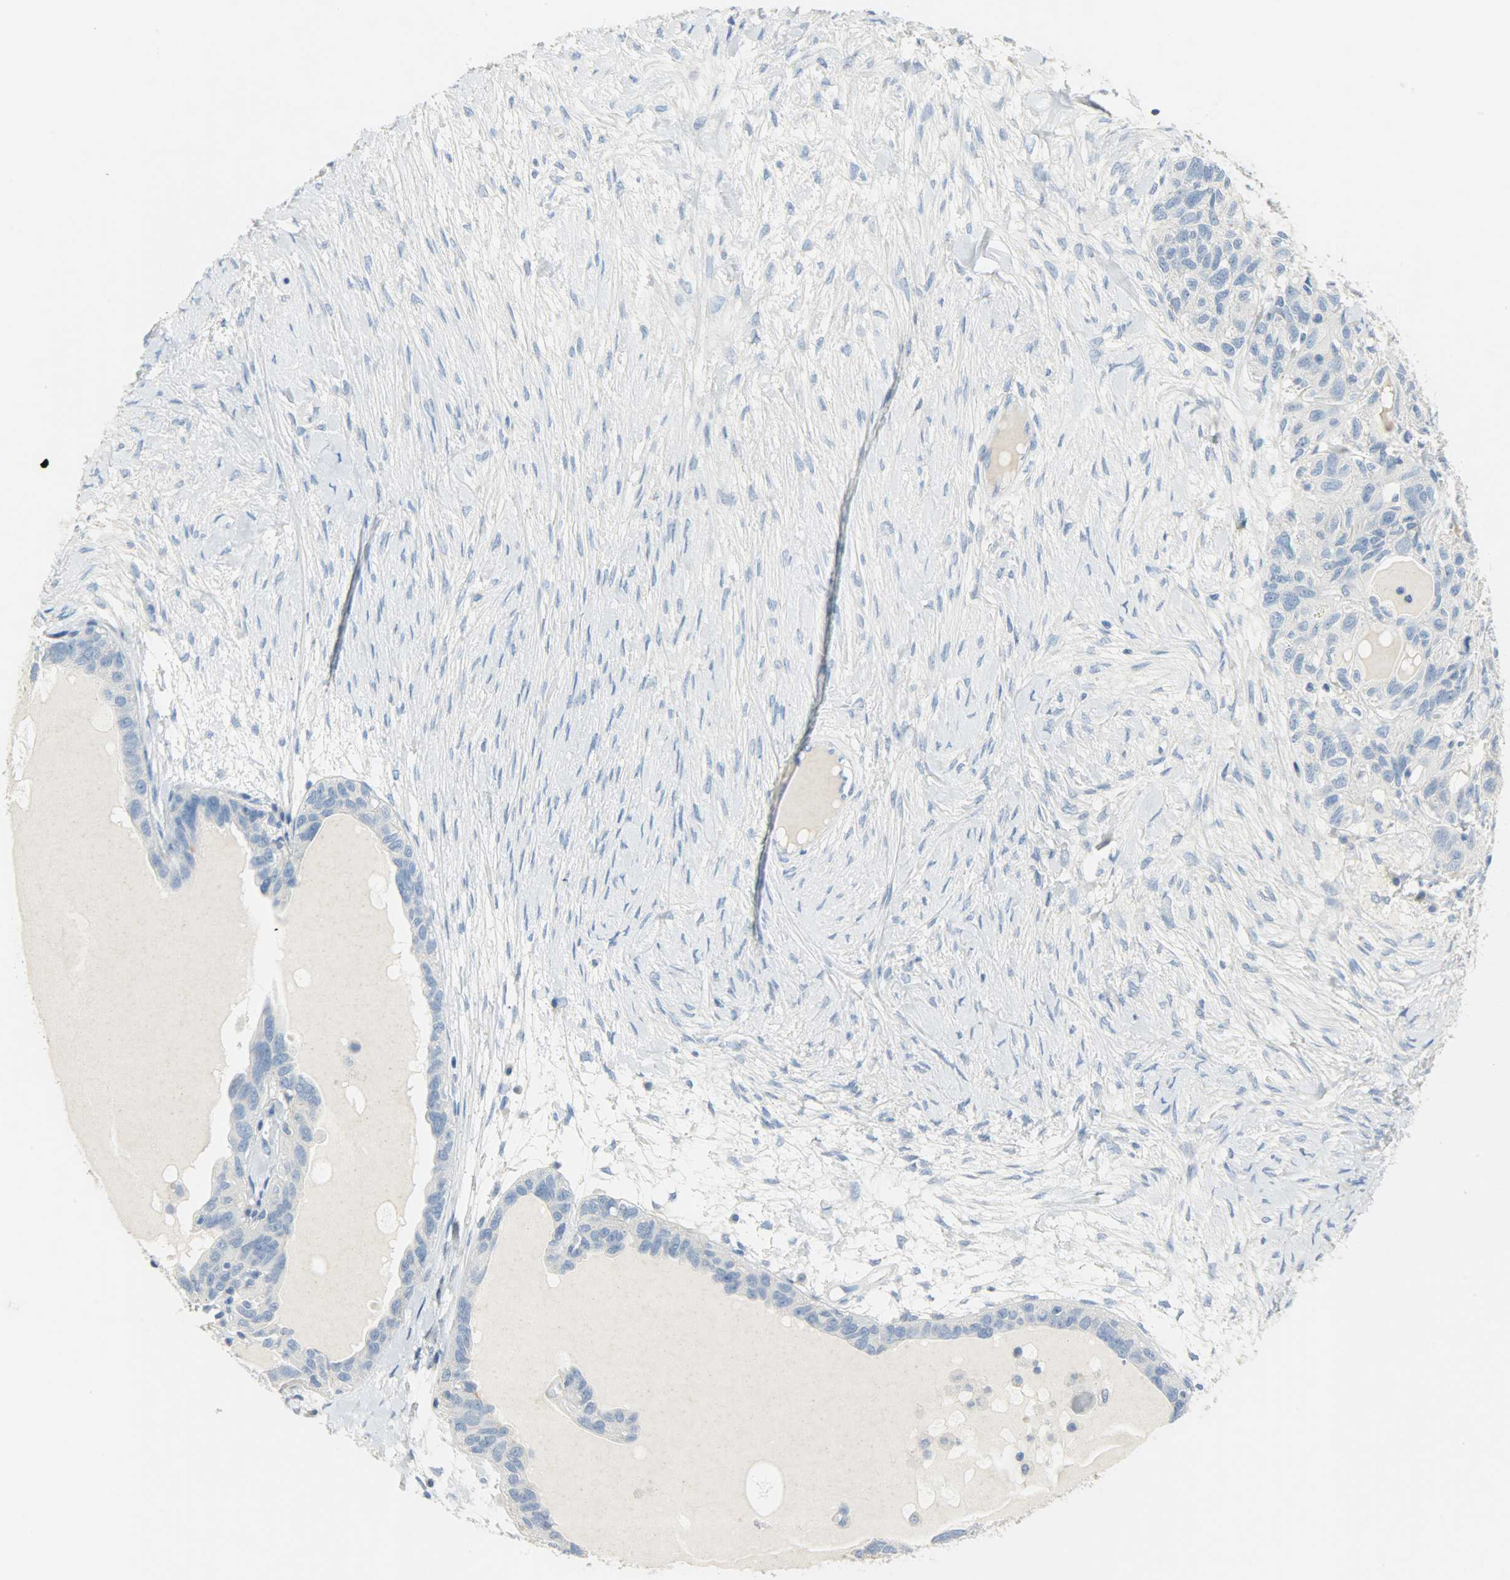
{"staining": {"intensity": "strong", "quantity": "<25%", "location": "cytoplasmic/membranous"}, "tissue": "ovarian cancer", "cell_type": "Tumor cells", "image_type": "cancer", "snomed": [{"axis": "morphology", "description": "Cystadenocarcinoma, serous, NOS"}, {"axis": "topography", "description": "Ovary"}], "caption": "The image reveals staining of serous cystadenocarcinoma (ovarian), revealing strong cytoplasmic/membranous protein positivity (brown color) within tumor cells. The staining is performed using DAB (3,3'-diaminobenzidine) brown chromogen to label protein expression. The nuclei are counter-stained blue using hematoxylin.", "gene": "PROM1", "patient": {"sex": "female", "age": 82}}